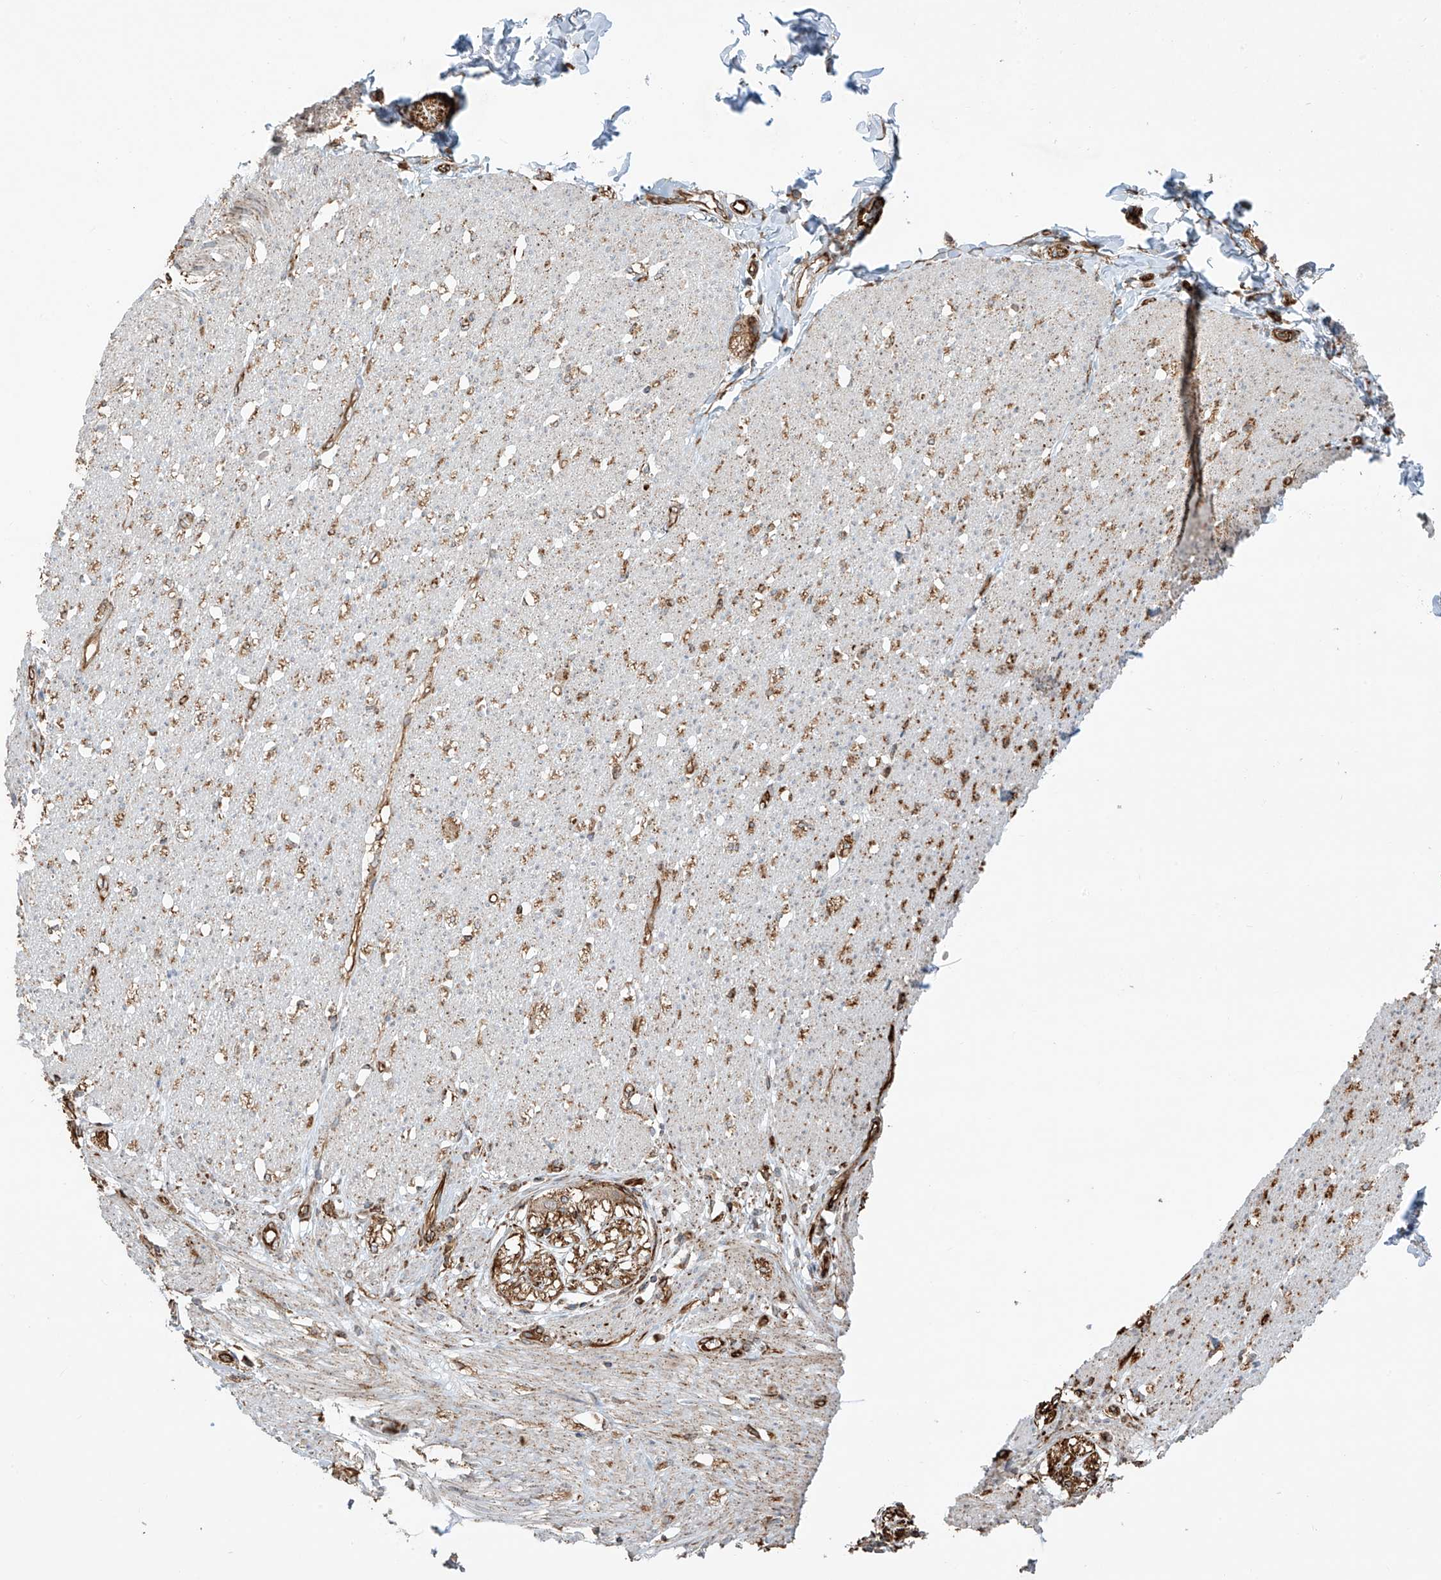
{"staining": {"intensity": "weak", "quantity": "<25%", "location": "cytoplasmic/membranous"}, "tissue": "smooth muscle", "cell_type": "Smooth muscle cells", "image_type": "normal", "snomed": [{"axis": "morphology", "description": "Normal tissue, NOS"}, {"axis": "morphology", "description": "Adenocarcinoma, NOS"}, {"axis": "topography", "description": "Colon"}, {"axis": "topography", "description": "Peripheral nerve tissue"}], "caption": "Immunohistochemistry histopathology image of normal human smooth muscle stained for a protein (brown), which demonstrates no positivity in smooth muscle cells. (IHC, brightfield microscopy, high magnification).", "gene": "EIF5B", "patient": {"sex": "male", "age": 14}}